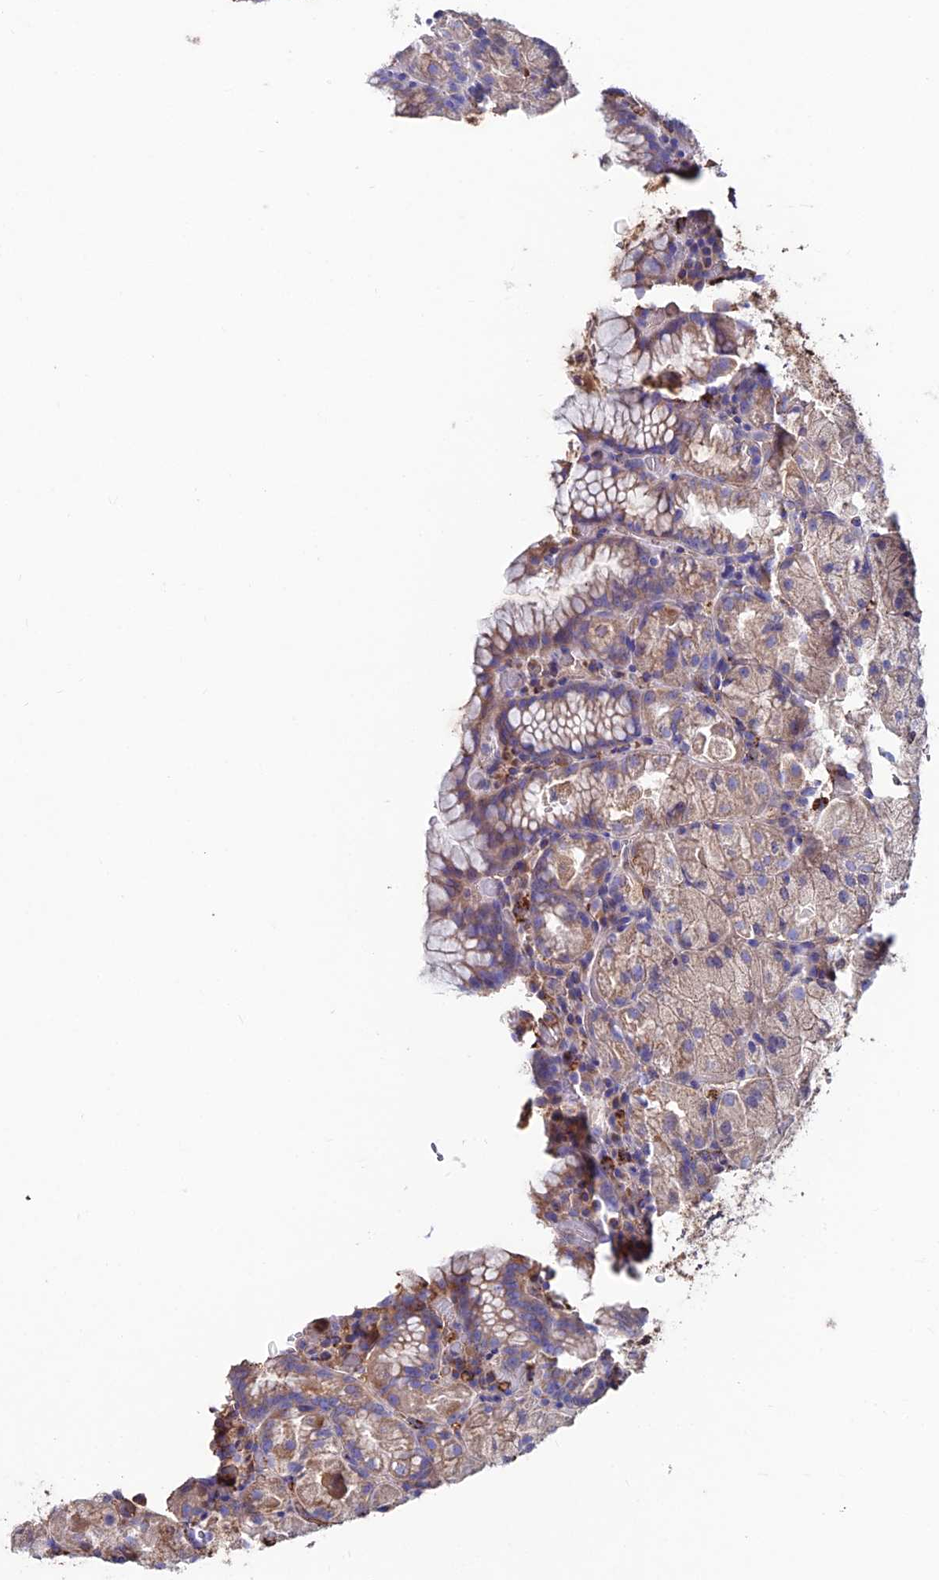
{"staining": {"intensity": "moderate", "quantity": ">75%", "location": "cytoplasmic/membranous"}, "tissue": "stomach", "cell_type": "Glandular cells", "image_type": "normal", "snomed": [{"axis": "morphology", "description": "Normal tissue, NOS"}, {"axis": "topography", "description": "Stomach, upper"}, {"axis": "topography", "description": "Stomach, lower"}], "caption": "Immunohistochemistry photomicrograph of benign stomach stained for a protein (brown), which displays medium levels of moderate cytoplasmic/membranous expression in about >75% of glandular cells.", "gene": "SLC25A16", "patient": {"sex": "male", "age": 80}}